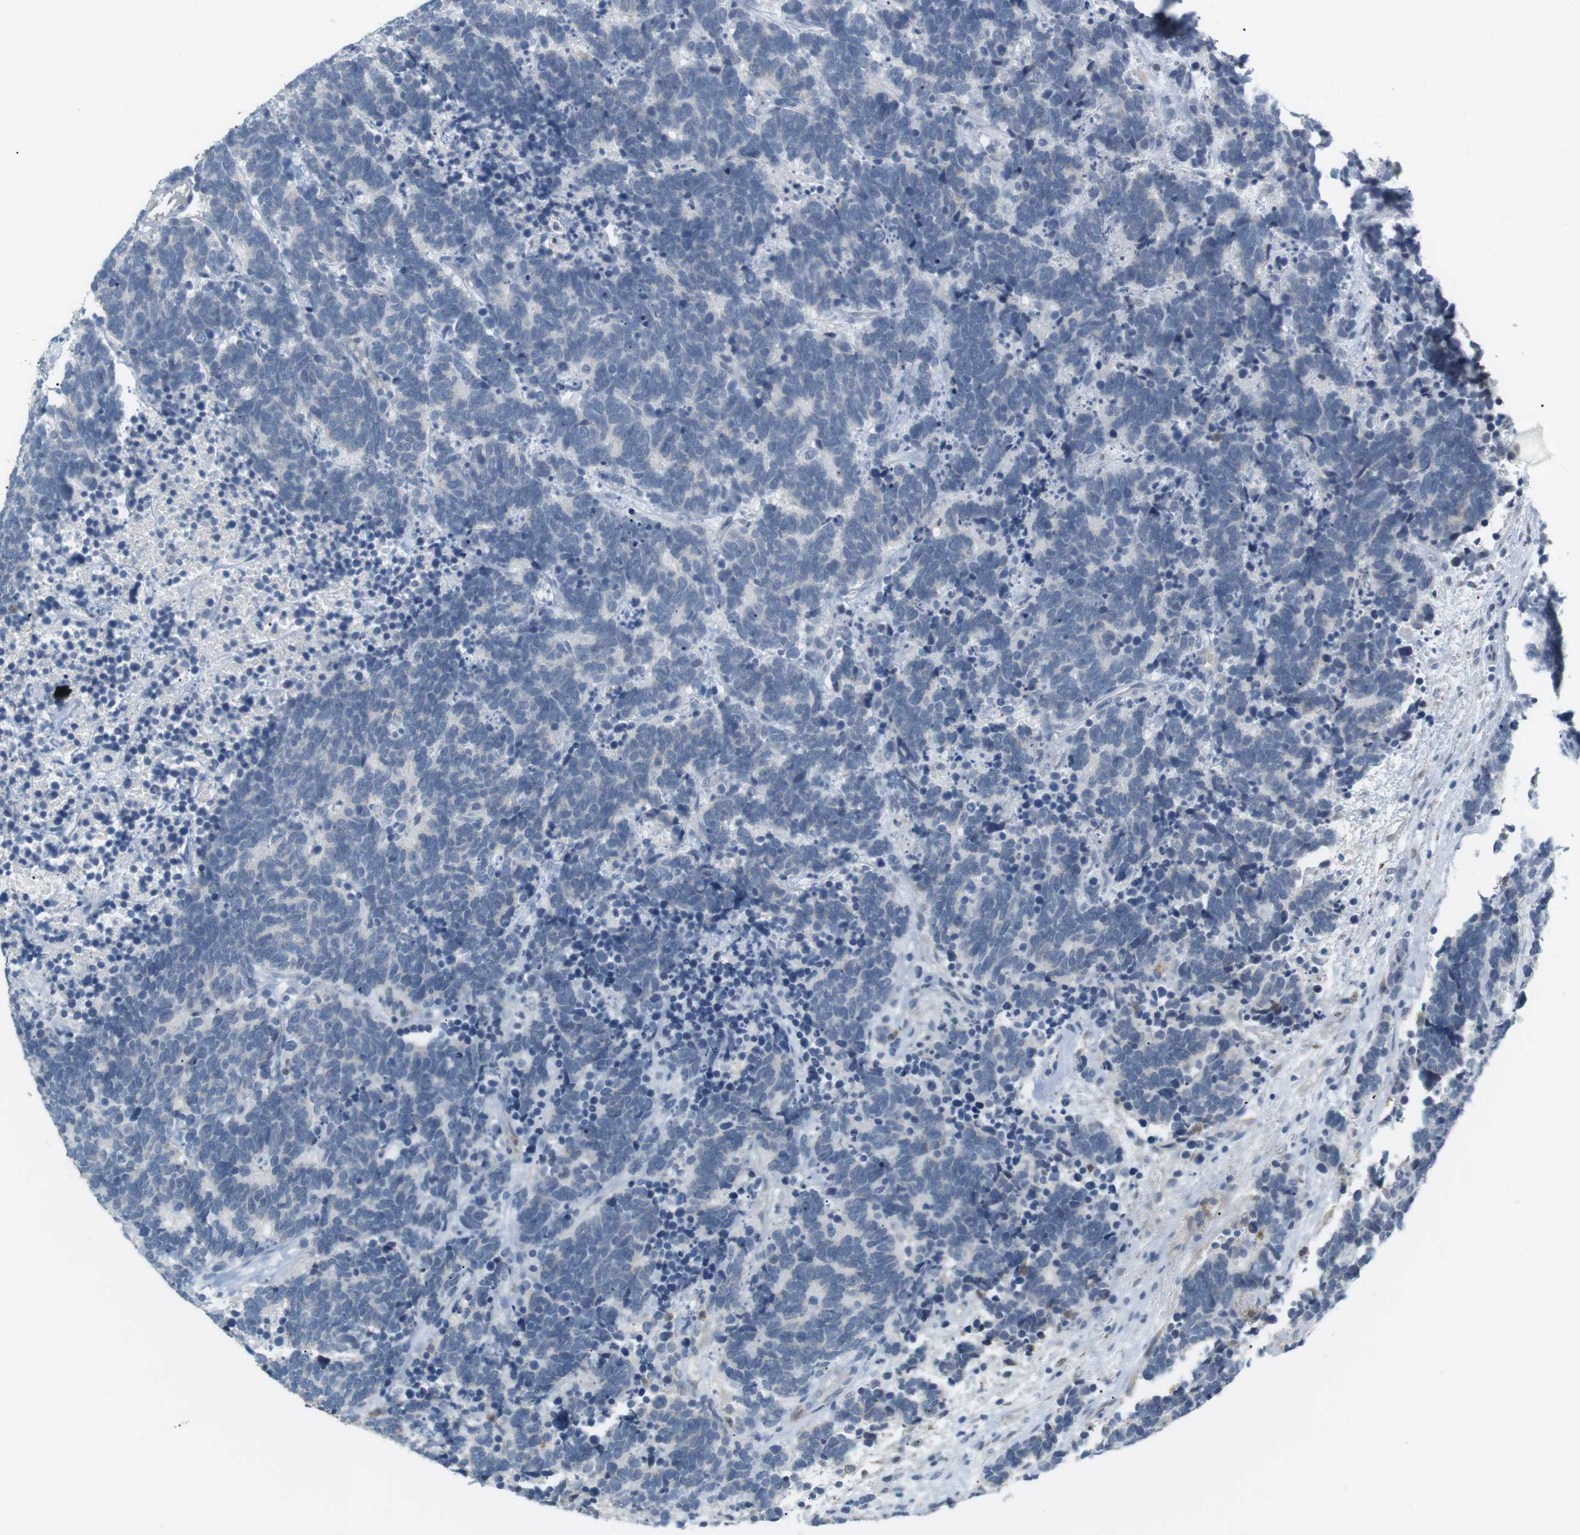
{"staining": {"intensity": "negative", "quantity": "none", "location": "none"}, "tissue": "carcinoid", "cell_type": "Tumor cells", "image_type": "cancer", "snomed": [{"axis": "morphology", "description": "Carcinoma, NOS"}, {"axis": "morphology", "description": "Carcinoid, malignant, NOS"}, {"axis": "topography", "description": "Urinary bladder"}], "caption": "IHC image of human carcinoid stained for a protein (brown), which exhibits no positivity in tumor cells.", "gene": "CD300E", "patient": {"sex": "male", "age": 57}}